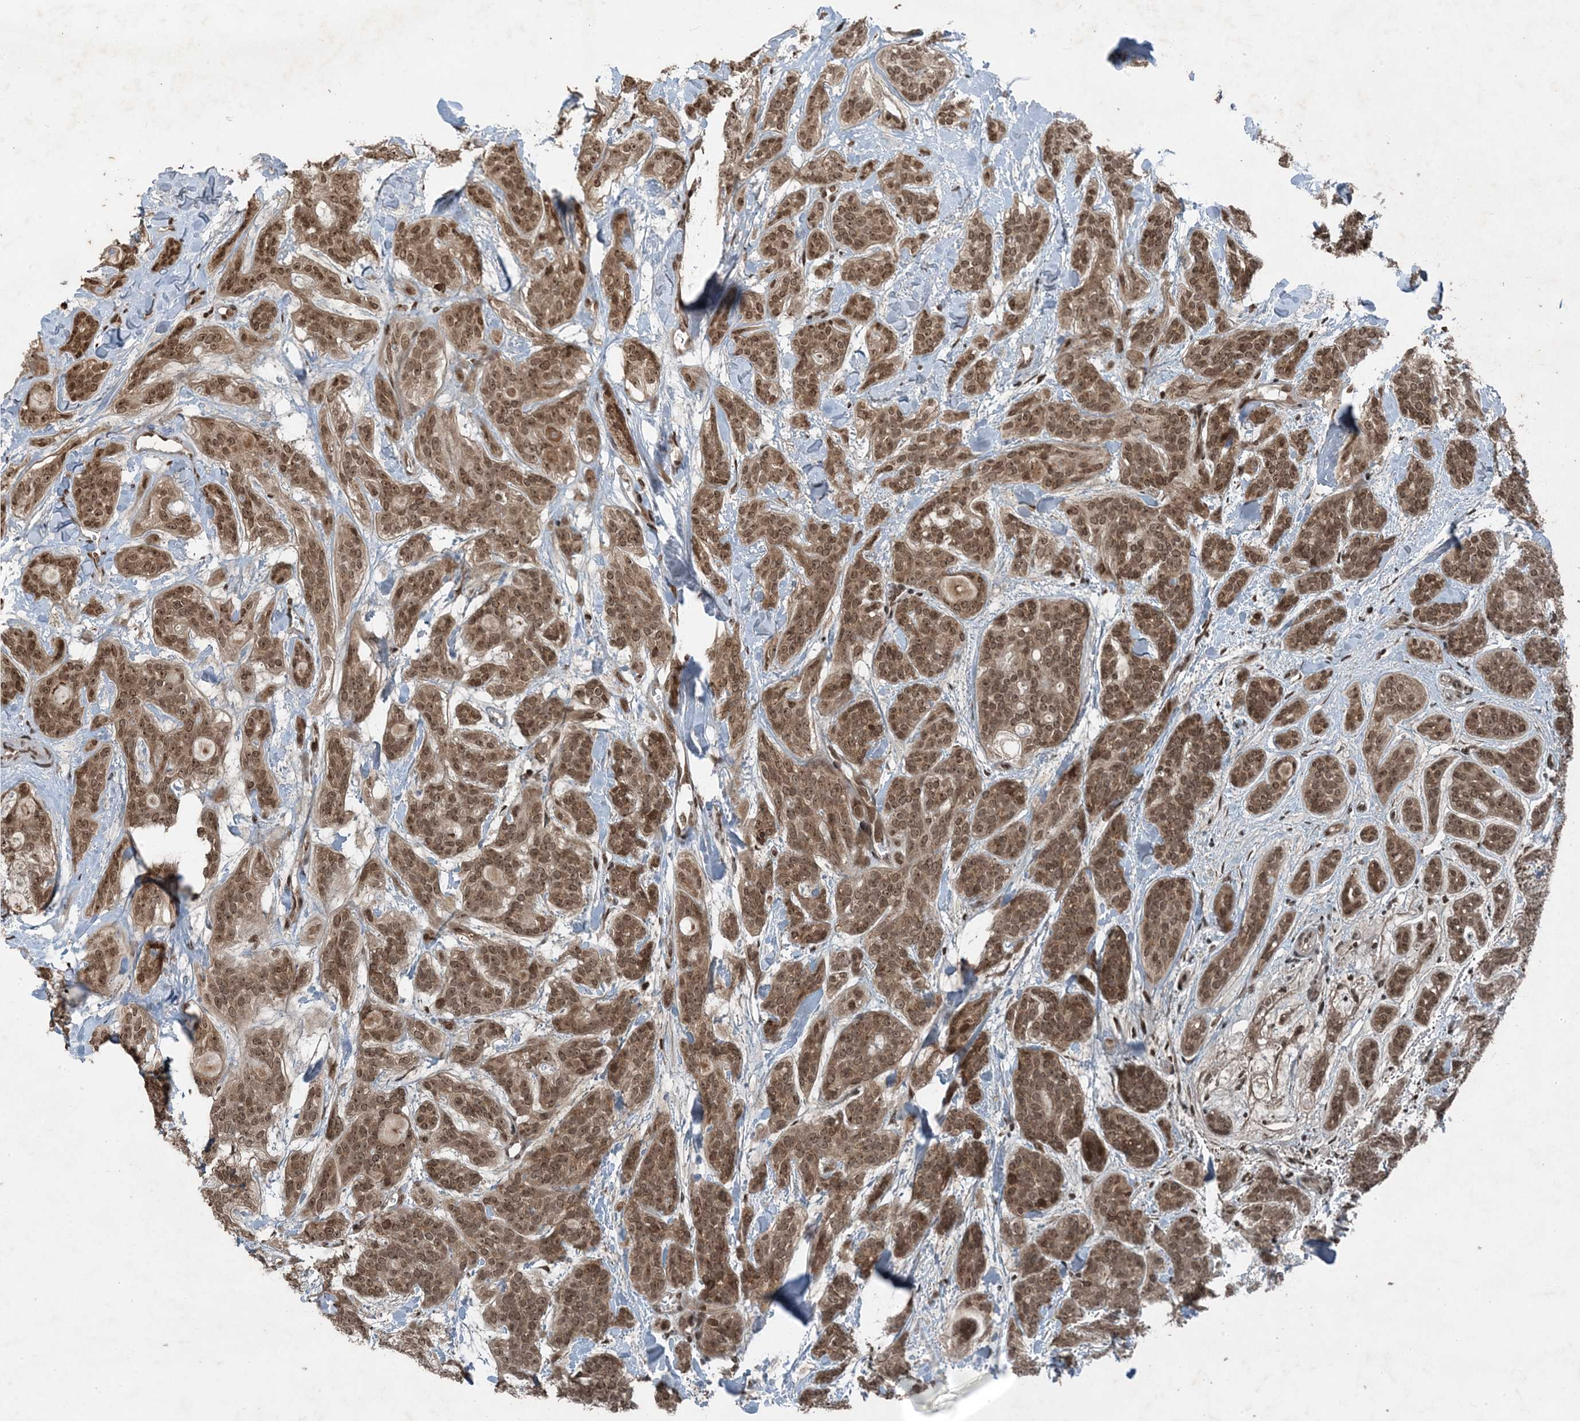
{"staining": {"intensity": "moderate", "quantity": ">75%", "location": "cytoplasmic/membranous,nuclear"}, "tissue": "head and neck cancer", "cell_type": "Tumor cells", "image_type": "cancer", "snomed": [{"axis": "morphology", "description": "Adenocarcinoma, NOS"}, {"axis": "topography", "description": "Head-Neck"}], "caption": "DAB immunohistochemical staining of human head and neck cancer displays moderate cytoplasmic/membranous and nuclear protein staining in approximately >75% of tumor cells.", "gene": "ZFAND2B", "patient": {"sex": "male", "age": 66}}